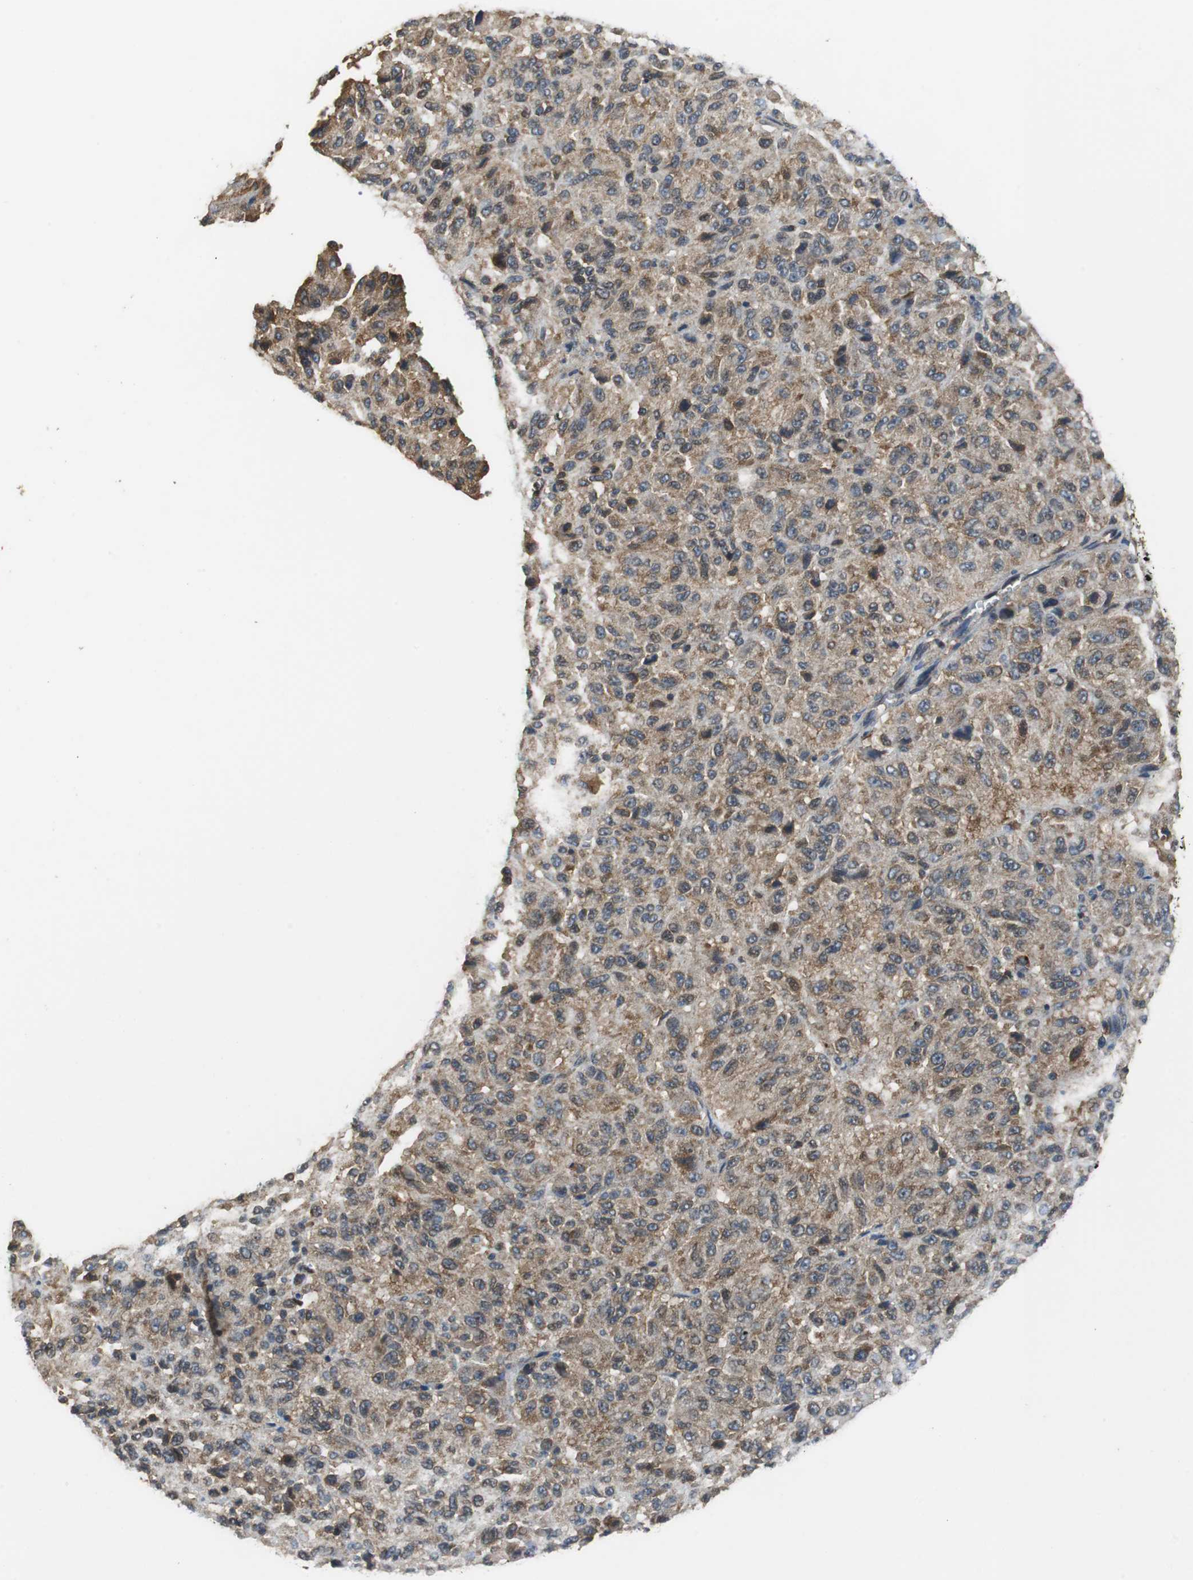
{"staining": {"intensity": "moderate", "quantity": ">75%", "location": "cytoplasmic/membranous"}, "tissue": "melanoma", "cell_type": "Tumor cells", "image_type": "cancer", "snomed": [{"axis": "morphology", "description": "Malignant melanoma, Metastatic site"}, {"axis": "topography", "description": "Lung"}], "caption": "A micrograph showing moderate cytoplasmic/membranous staining in approximately >75% of tumor cells in melanoma, as visualized by brown immunohistochemical staining.", "gene": "VBP1", "patient": {"sex": "male", "age": 64}}